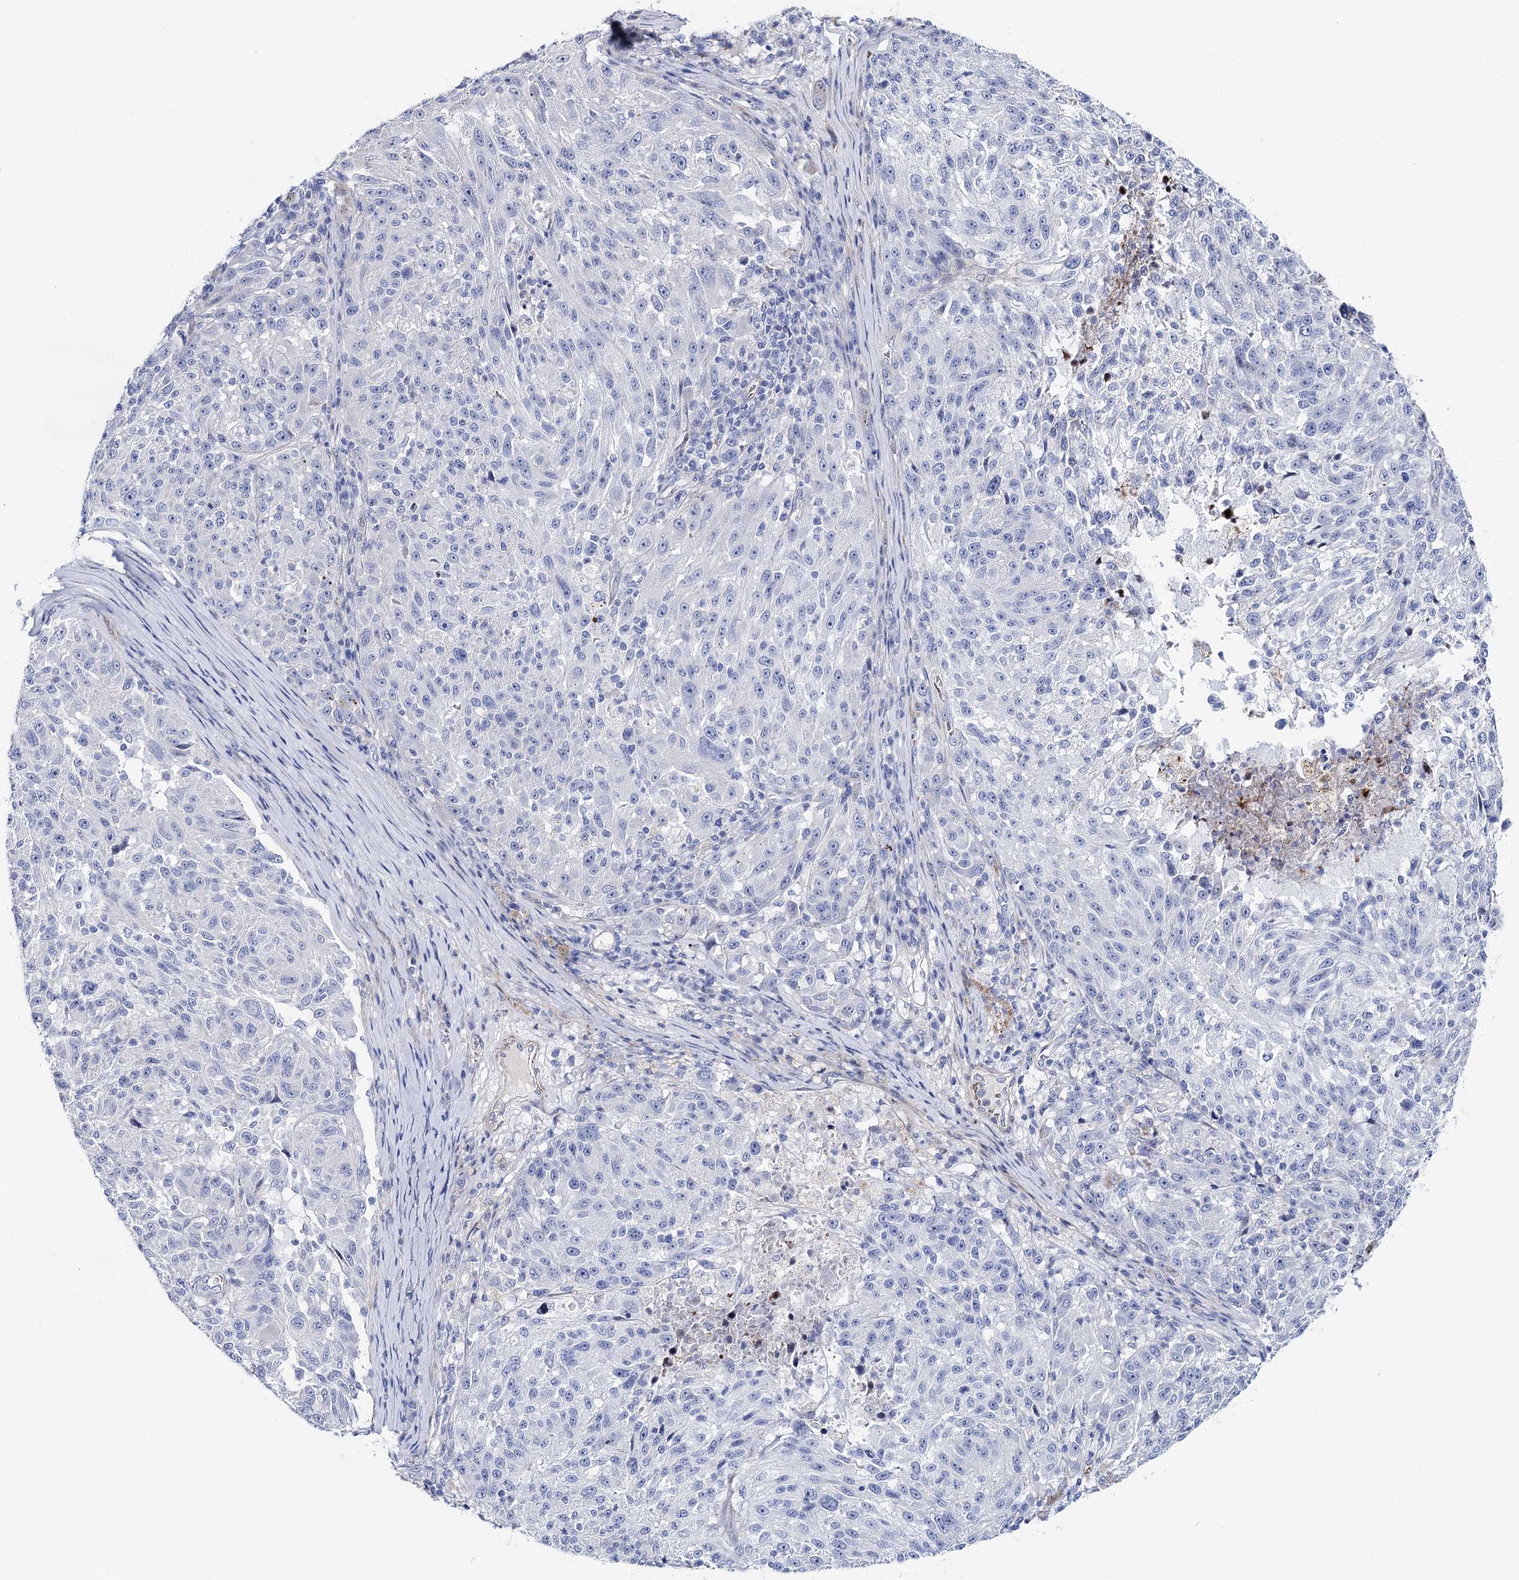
{"staining": {"intensity": "negative", "quantity": "none", "location": "none"}, "tissue": "melanoma", "cell_type": "Tumor cells", "image_type": "cancer", "snomed": [{"axis": "morphology", "description": "Malignant melanoma, NOS"}, {"axis": "topography", "description": "Skin"}], "caption": "Human malignant melanoma stained for a protein using immunohistochemistry (IHC) shows no expression in tumor cells.", "gene": "ANKRD23", "patient": {"sex": "male", "age": 53}}